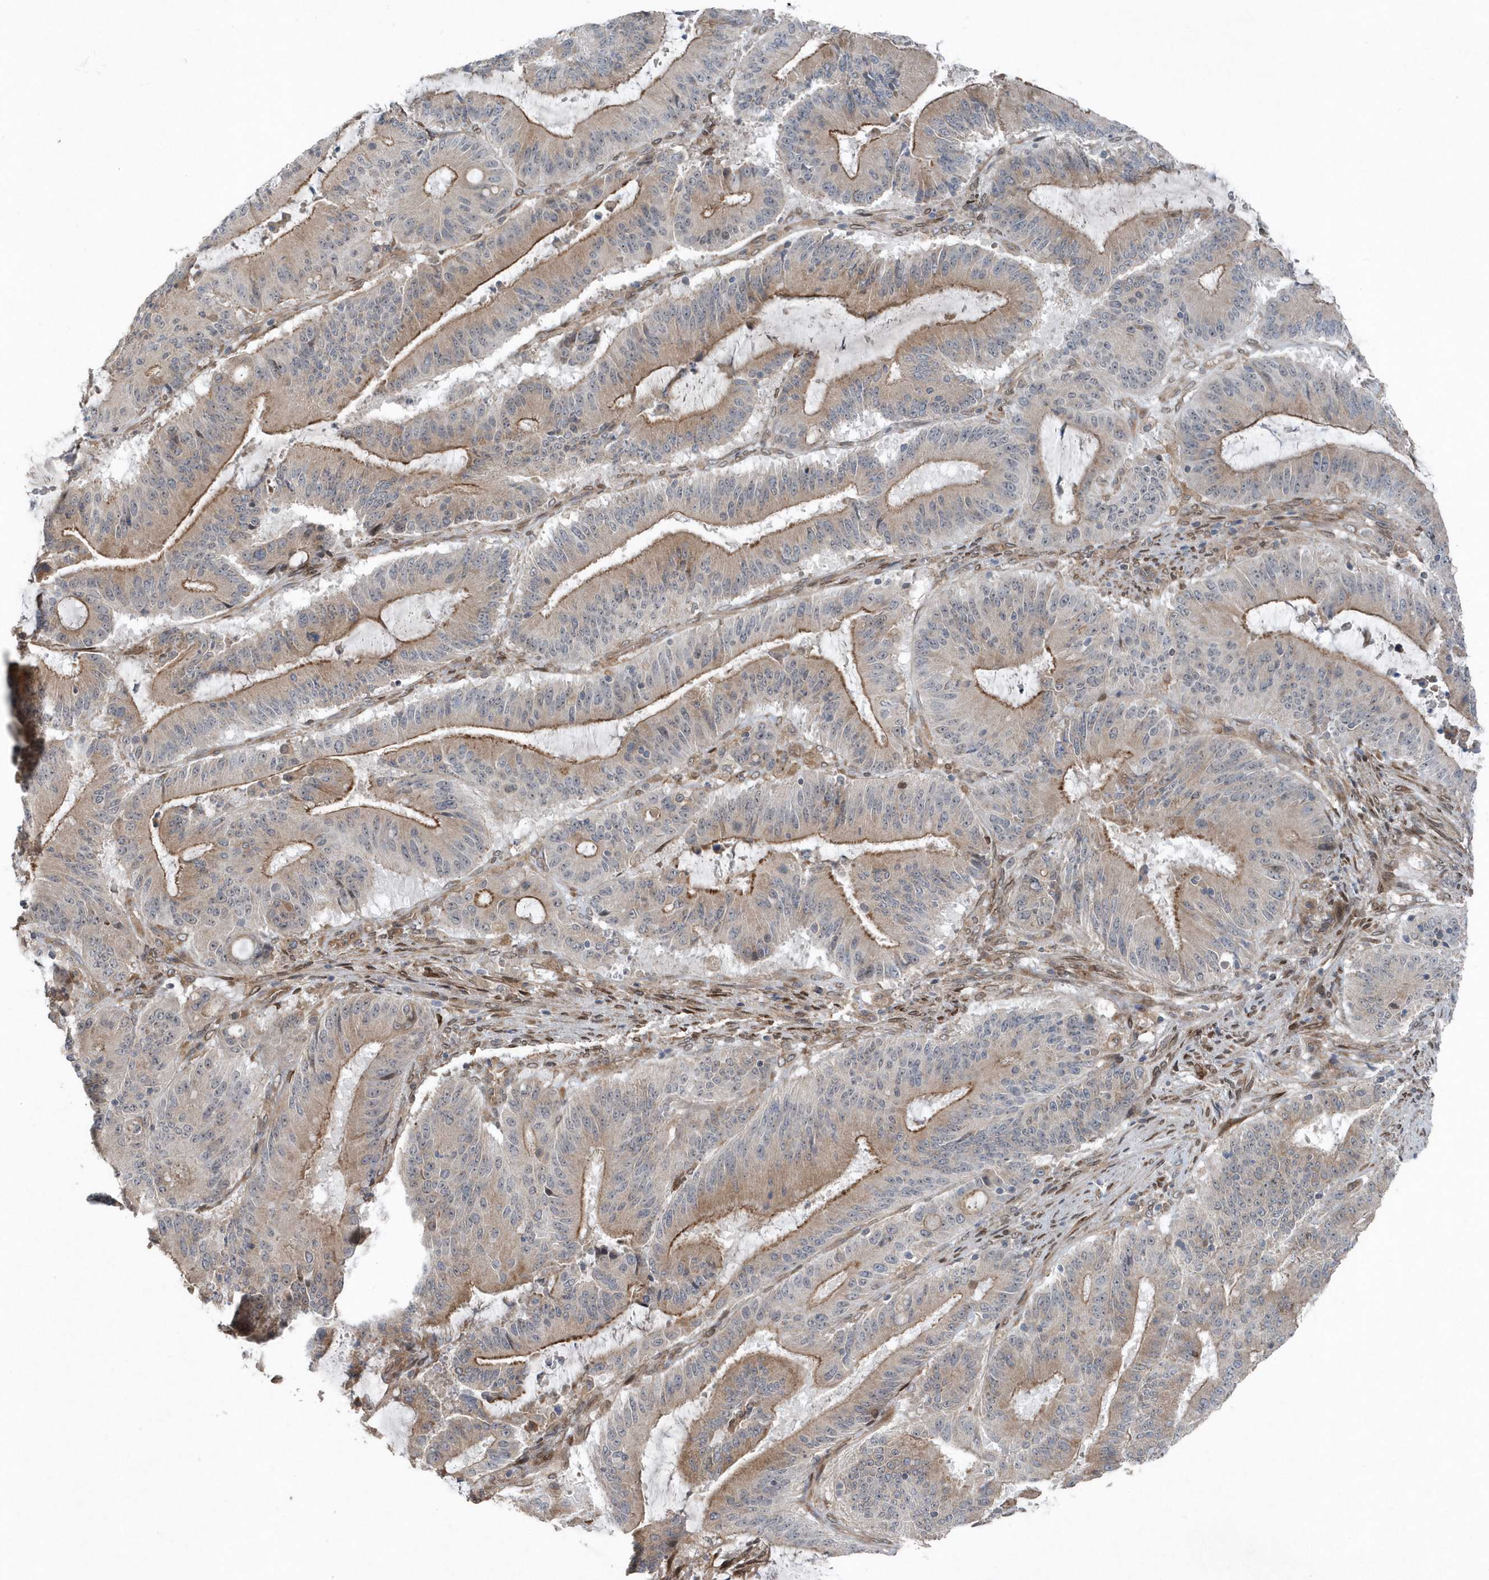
{"staining": {"intensity": "weak", "quantity": "25%-75%", "location": "cytoplasmic/membranous"}, "tissue": "liver cancer", "cell_type": "Tumor cells", "image_type": "cancer", "snomed": [{"axis": "morphology", "description": "Normal tissue, NOS"}, {"axis": "morphology", "description": "Cholangiocarcinoma"}, {"axis": "topography", "description": "Liver"}, {"axis": "topography", "description": "Peripheral nerve tissue"}], "caption": "Immunohistochemistry (IHC) photomicrograph of neoplastic tissue: liver cholangiocarcinoma stained using immunohistochemistry (IHC) displays low levels of weak protein expression localized specifically in the cytoplasmic/membranous of tumor cells, appearing as a cytoplasmic/membranous brown color.", "gene": "MCC", "patient": {"sex": "female", "age": 73}}